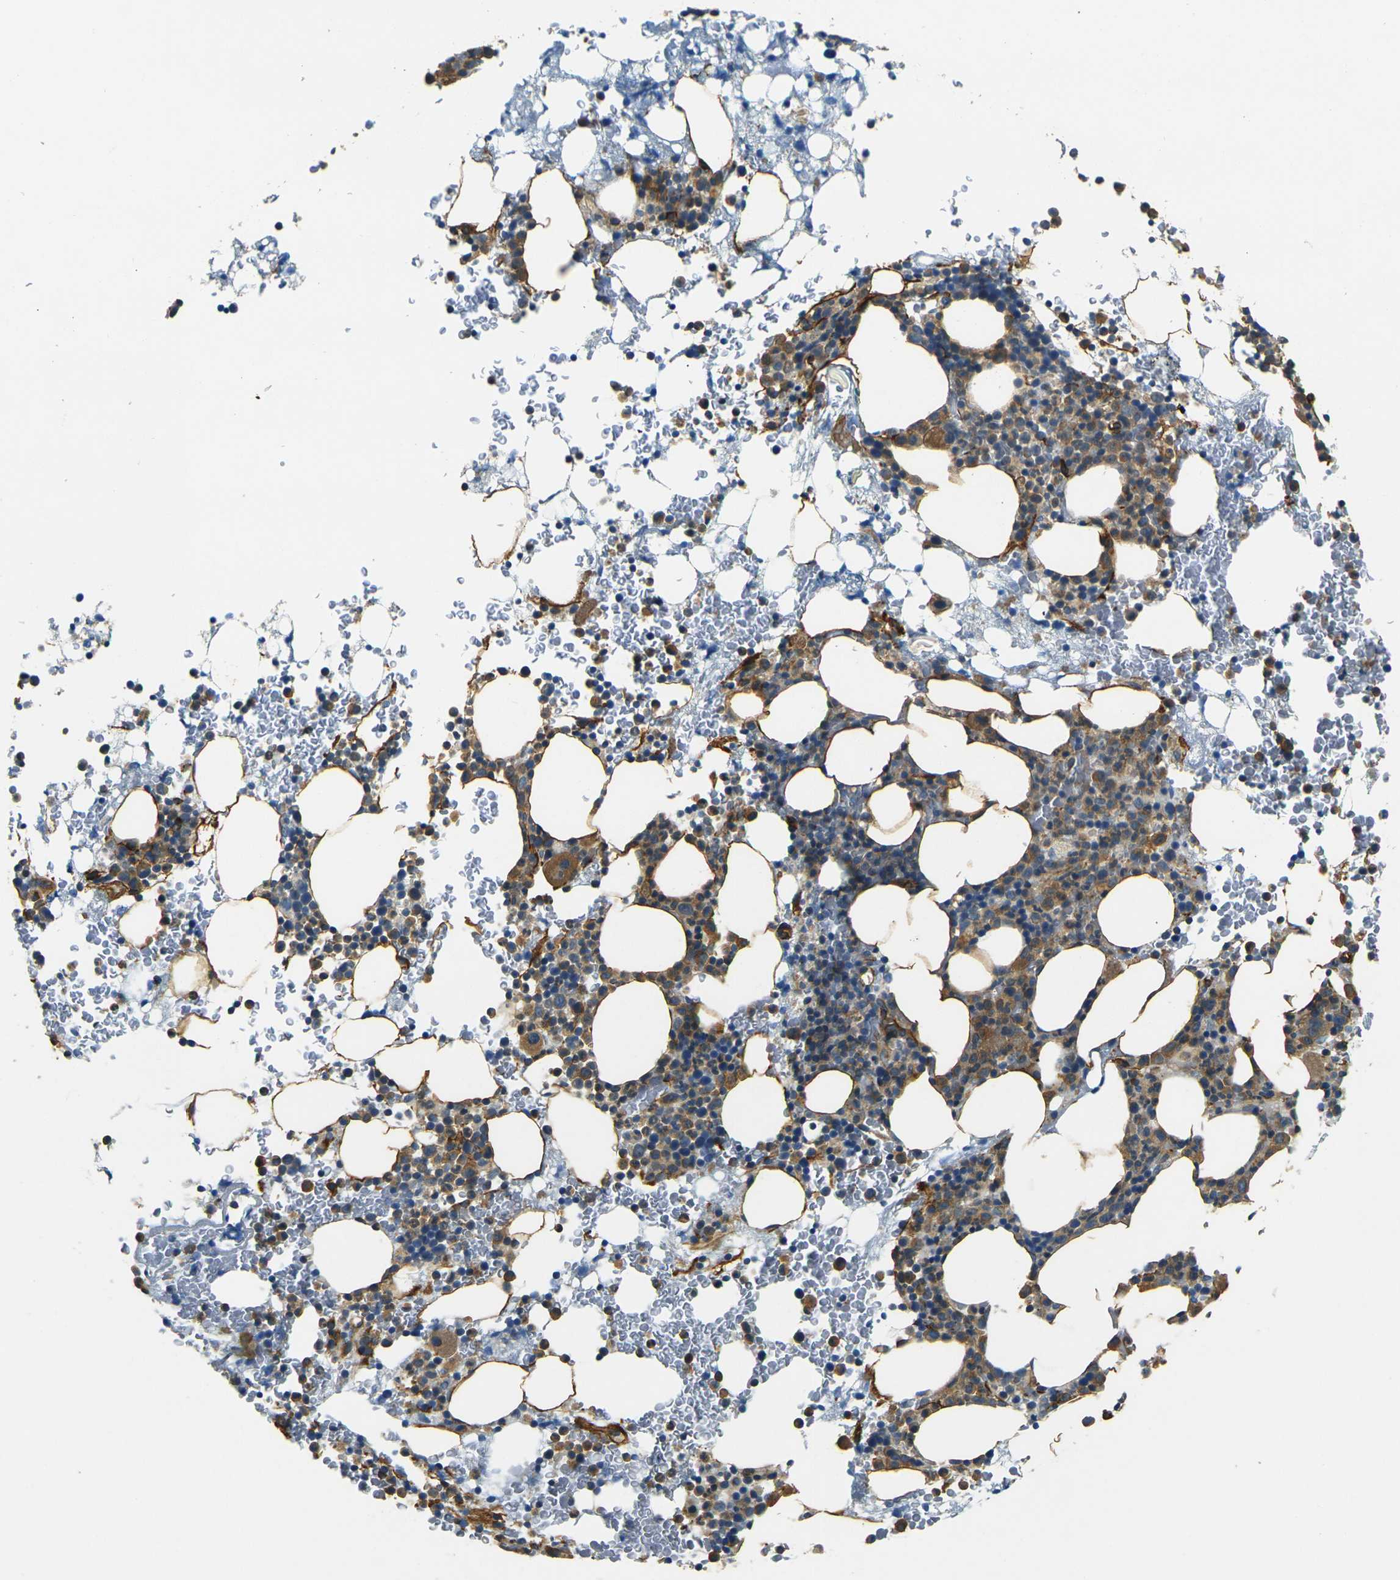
{"staining": {"intensity": "moderate", "quantity": "25%-75%", "location": "cytoplasmic/membranous"}, "tissue": "bone marrow", "cell_type": "Hematopoietic cells", "image_type": "normal", "snomed": [{"axis": "morphology", "description": "Normal tissue, NOS"}, {"axis": "morphology", "description": "Inflammation, NOS"}, {"axis": "topography", "description": "Bone marrow"}], "caption": "Moderate cytoplasmic/membranous staining is identified in approximately 25%-75% of hematopoietic cells in unremarkable bone marrow. The staining was performed using DAB to visualize the protein expression in brown, while the nuclei were stained in blue with hematoxylin (Magnification: 20x).", "gene": "EPHA7", "patient": {"sex": "female", "age": 84}}